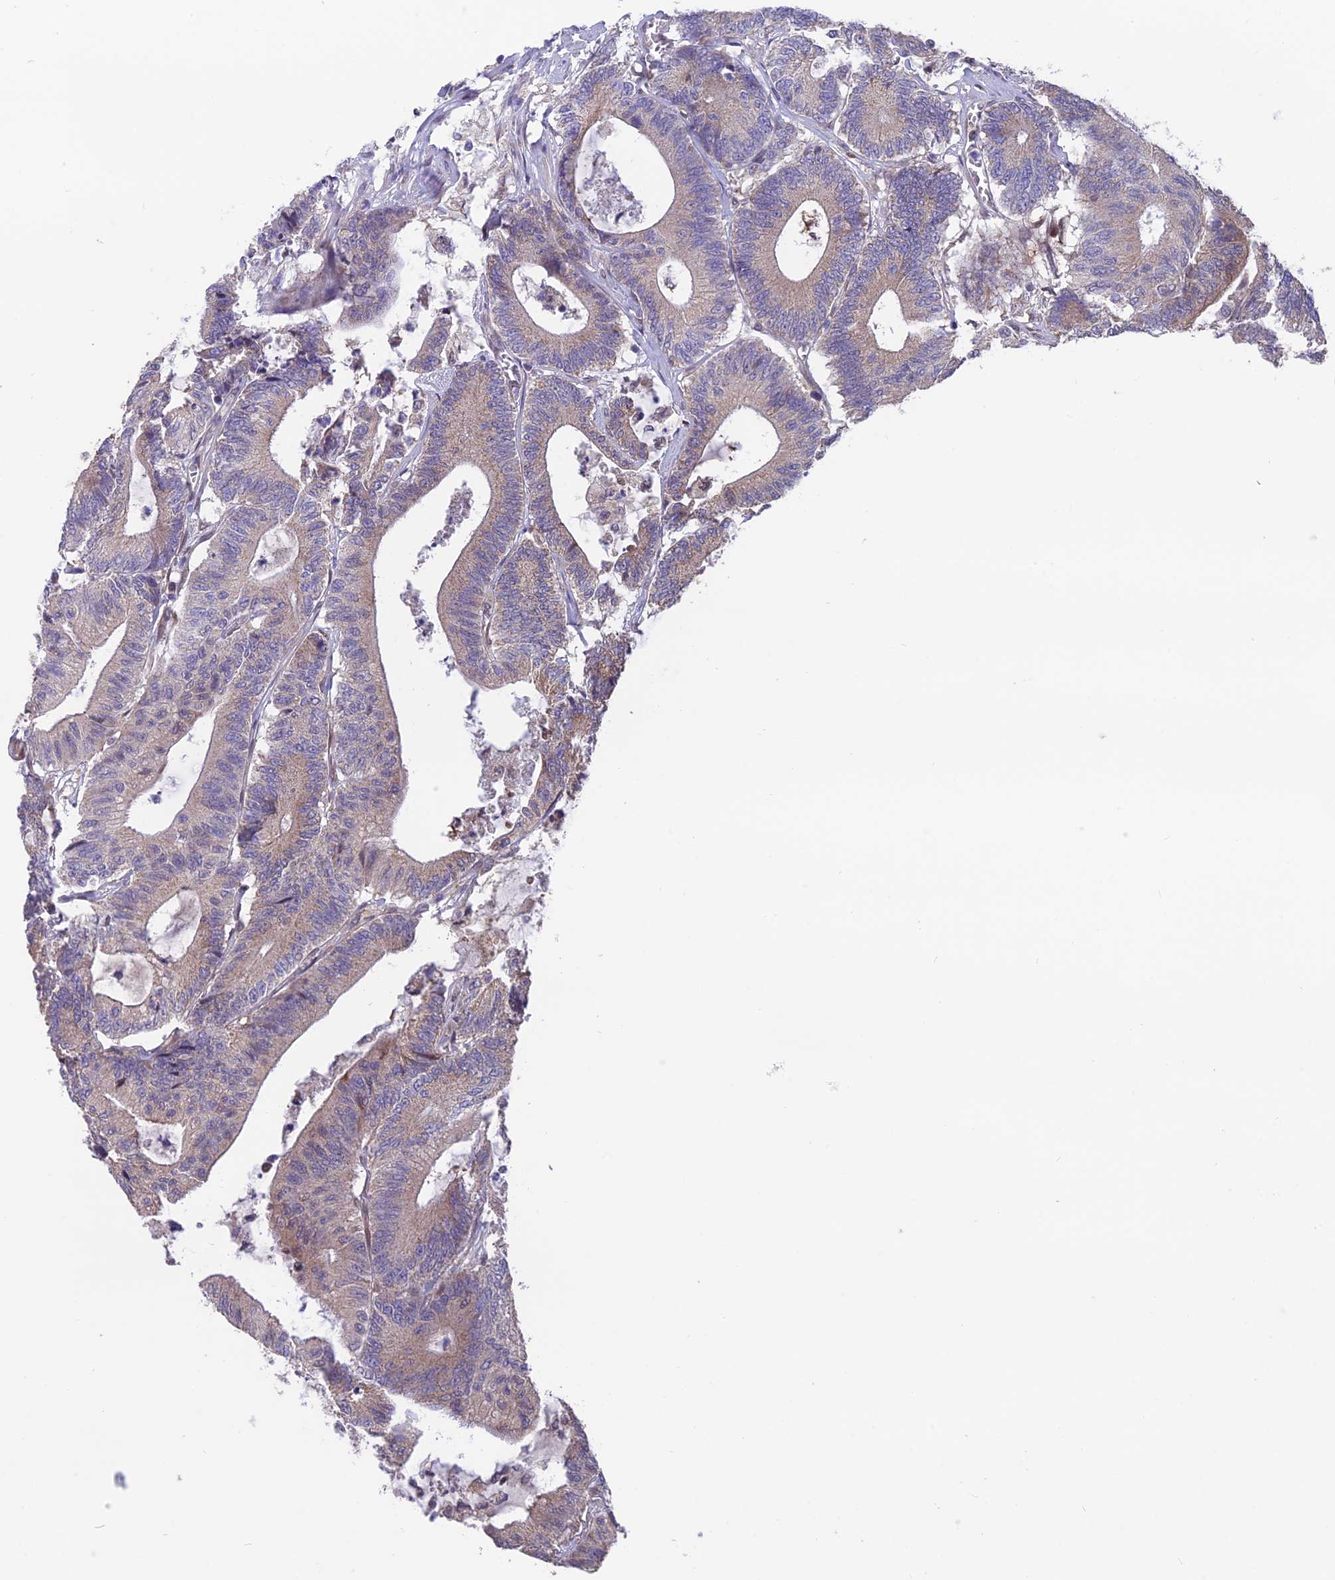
{"staining": {"intensity": "weak", "quantity": "25%-75%", "location": "cytoplasmic/membranous"}, "tissue": "colorectal cancer", "cell_type": "Tumor cells", "image_type": "cancer", "snomed": [{"axis": "morphology", "description": "Adenocarcinoma, NOS"}, {"axis": "topography", "description": "Colon"}], "caption": "Immunohistochemical staining of human colorectal cancer (adenocarcinoma) shows weak cytoplasmic/membranous protein staining in approximately 25%-75% of tumor cells. (Brightfield microscopy of DAB IHC at high magnification).", "gene": "CYP2R1", "patient": {"sex": "female", "age": 84}}